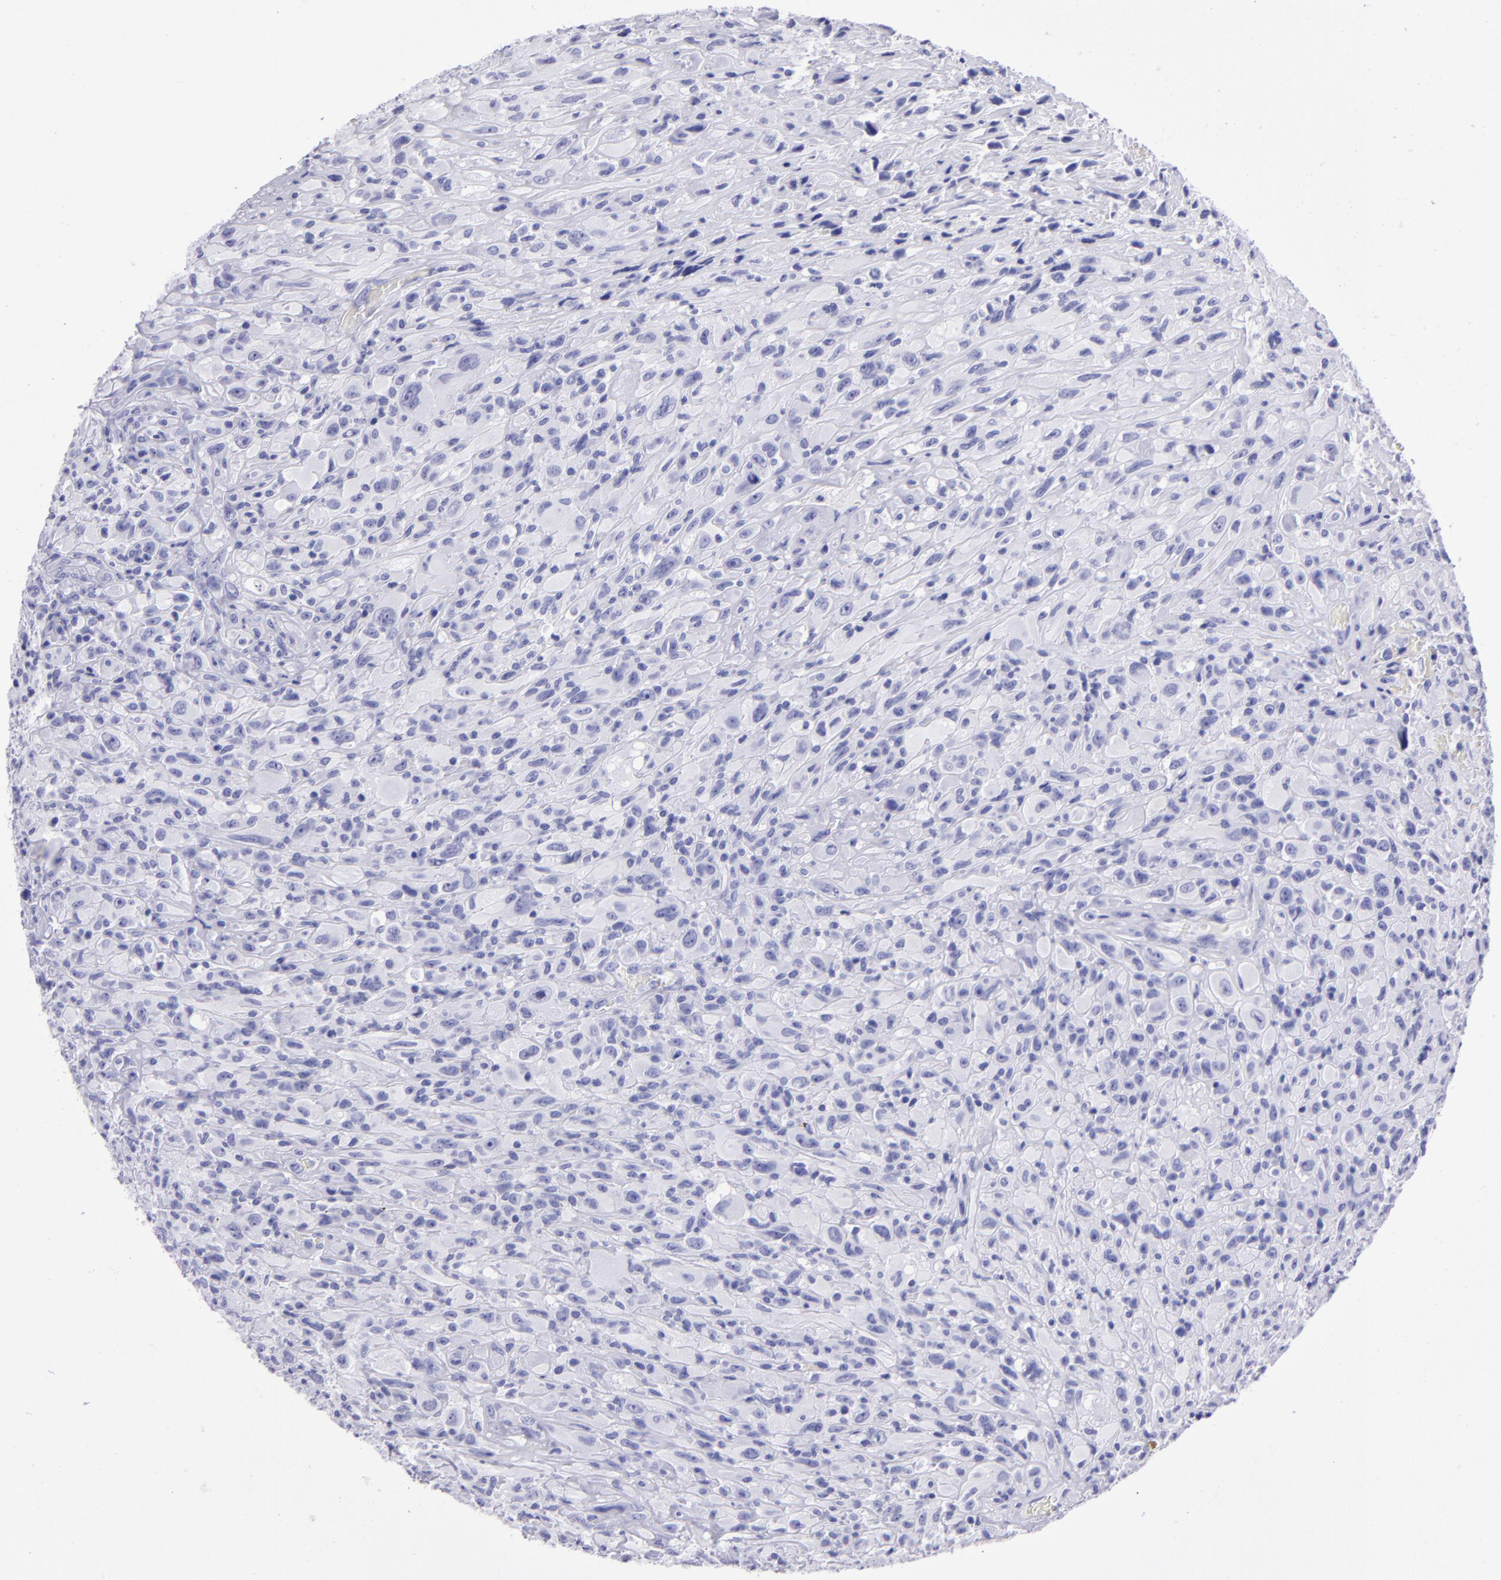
{"staining": {"intensity": "negative", "quantity": "none", "location": "none"}, "tissue": "glioma", "cell_type": "Tumor cells", "image_type": "cancer", "snomed": [{"axis": "morphology", "description": "Glioma, malignant, High grade"}, {"axis": "topography", "description": "Brain"}], "caption": "IHC image of malignant glioma (high-grade) stained for a protein (brown), which shows no positivity in tumor cells.", "gene": "TYRP1", "patient": {"sex": "male", "age": 48}}